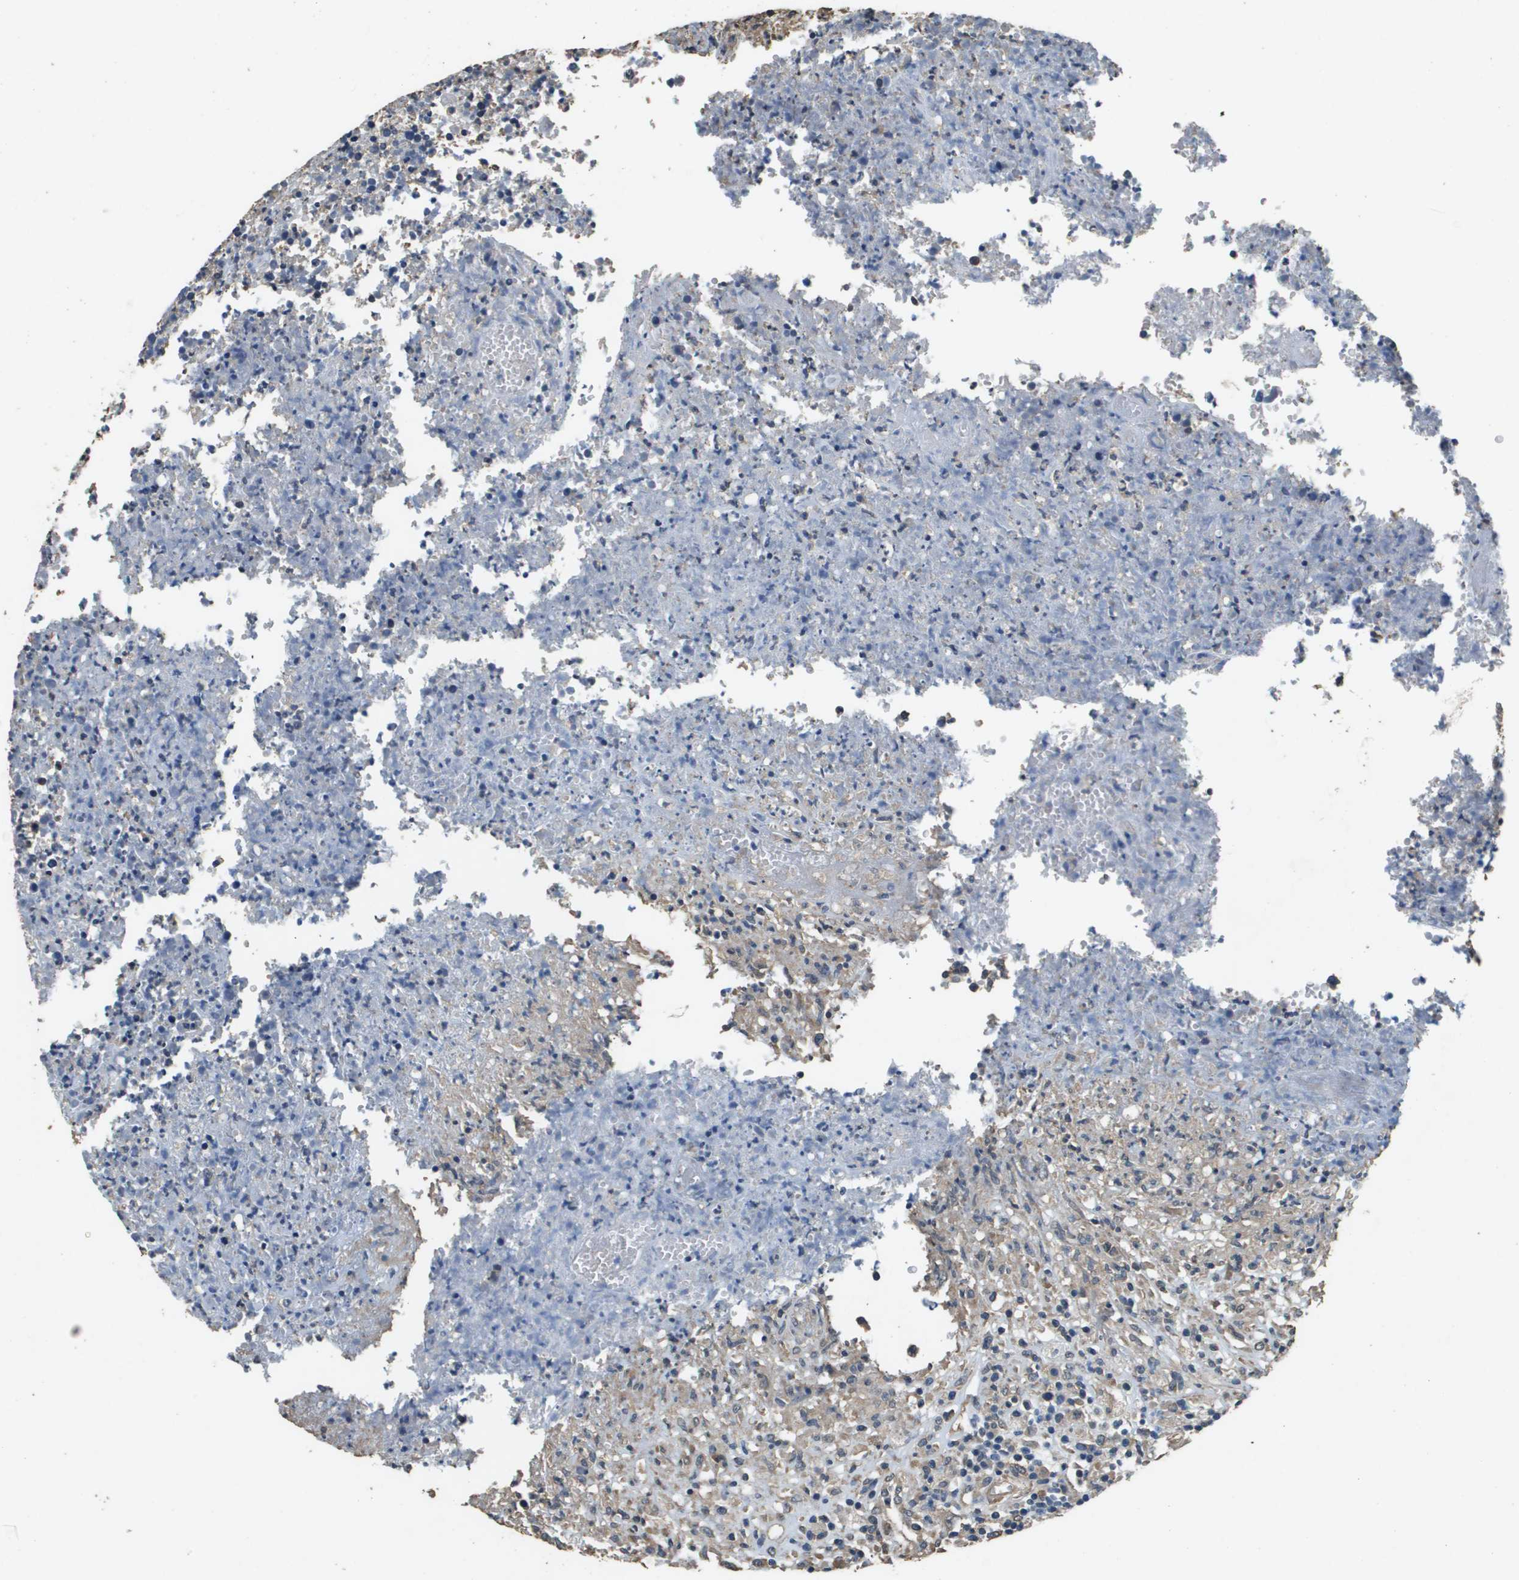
{"staining": {"intensity": "weak", "quantity": ">75%", "location": "cytoplasmic/membranous"}, "tissue": "lymphoma", "cell_type": "Tumor cells", "image_type": "cancer", "snomed": [{"axis": "morphology", "description": "Malignant lymphoma, non-Hodgkin's type, High grade"}, {"axis": "topography", "description": "Lymph node"}], "caption": "This micrograph shows IHC staining of human high-grade malignant lymphoma, non-Hodgkin's type, with low weak cytoplasmic/membranous expression in approximately >75% of tumor cells.", "gene": "RAB6B", "patient": {"sex": "female", "age": 84}}